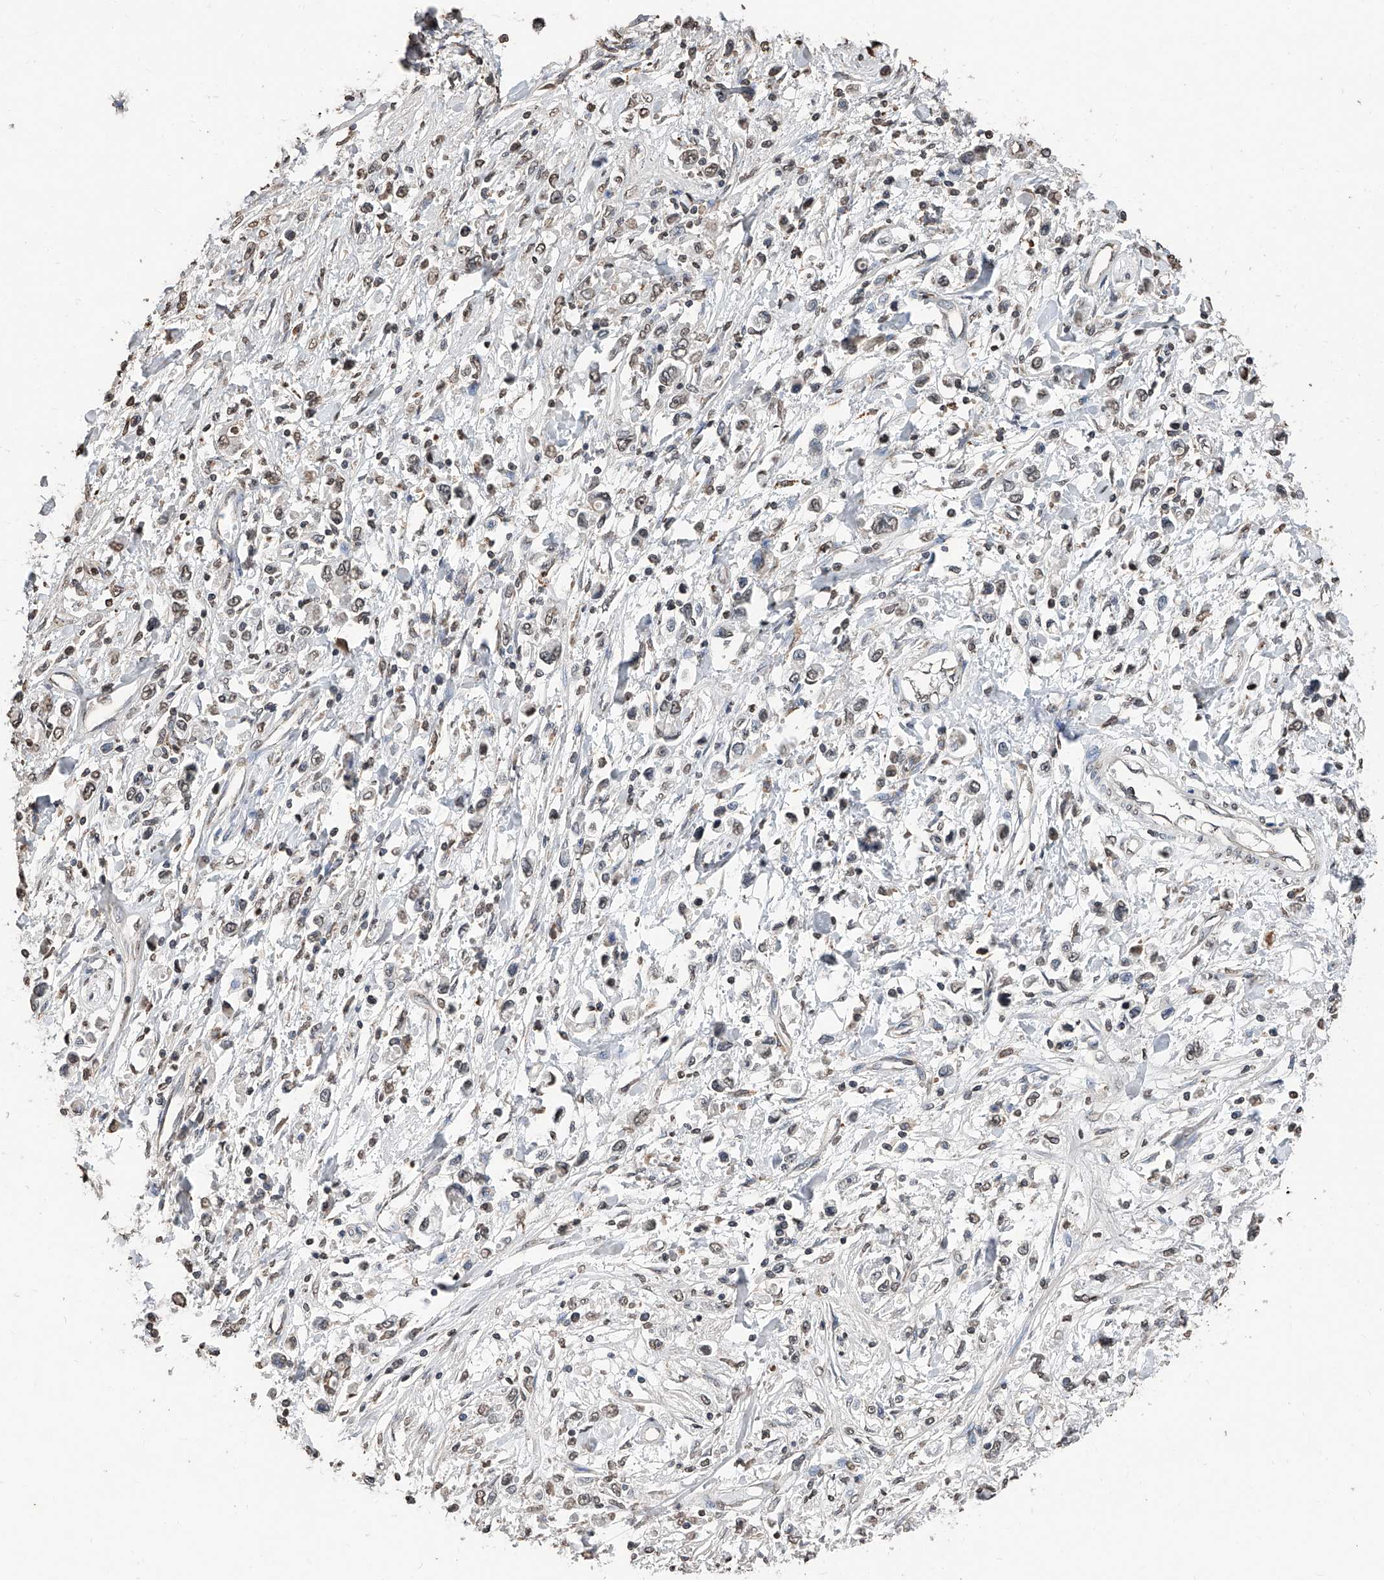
{"staining": {"intensity": "weak", "quantity": ">75%", "location": "nuclear"}, "tissue": "stomach cancer", "cell_type": "Tumor cells", "image_type": "cancer", "snomed": [{"axis": "morphology", "description": "Adenocarcinoma, NOS"}, {"axis": "topography", "description": "Stomach"}], "caption": "IHC image of neoplastic tissue: adenocarcinoma (stomach) stained using immunohistochemistry demonstrates low levels of weak protein expression localized specifically in the nuclear of tumor cells, appearing as a nuclear brown color.", "gene": "RP9", "patient": {"sex": "female", "age": 59}}